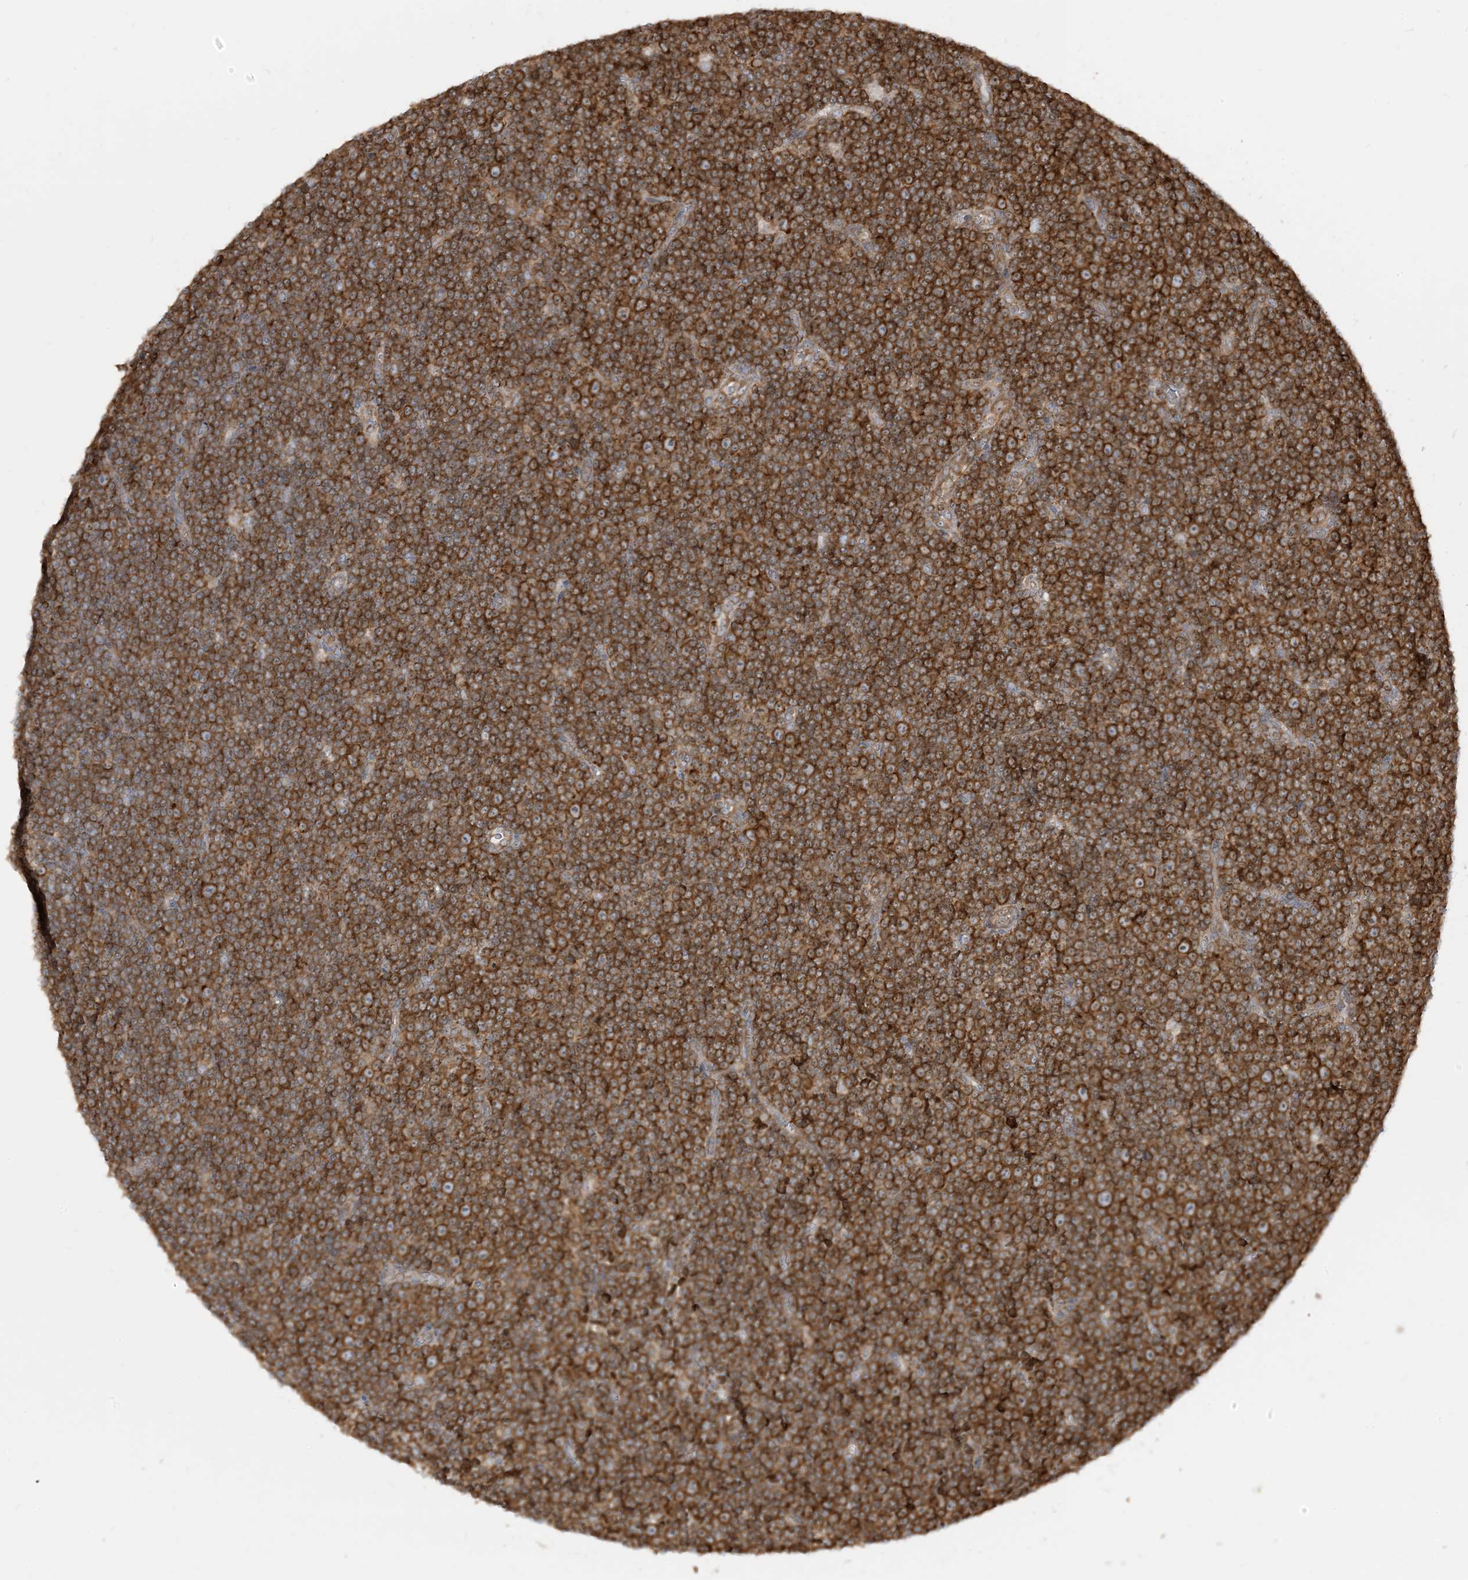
{"staining": {"intensity": "strong", "quantity": ">75%", "location": "cytoplasmic/membranous,nuclear"}, "tissue": "lymphoma", "cell_type": "Tumor cells", "image_type": "cancer", "snomed": [{"axis": "morphology", "description": "Malignant lymphoma, non-Hodgkin's type, Low grade"}, {"axis": "topography", "description": "Lymph node"}], "caption": "IHC micrograph of neoplastic tissue: human malignant lymphoma, non-Hodgkin's type (low-grade) stained using immunohistochemistry shows high levels of strong protein expression localized specifically in the cytoplasmic/membranous and nuclear of tumor cells, appearing as a cytoplasmic/membranous and nuclear brown color.", "gene": "SRP72", "patient": {"sex": "female", "age": 67}}